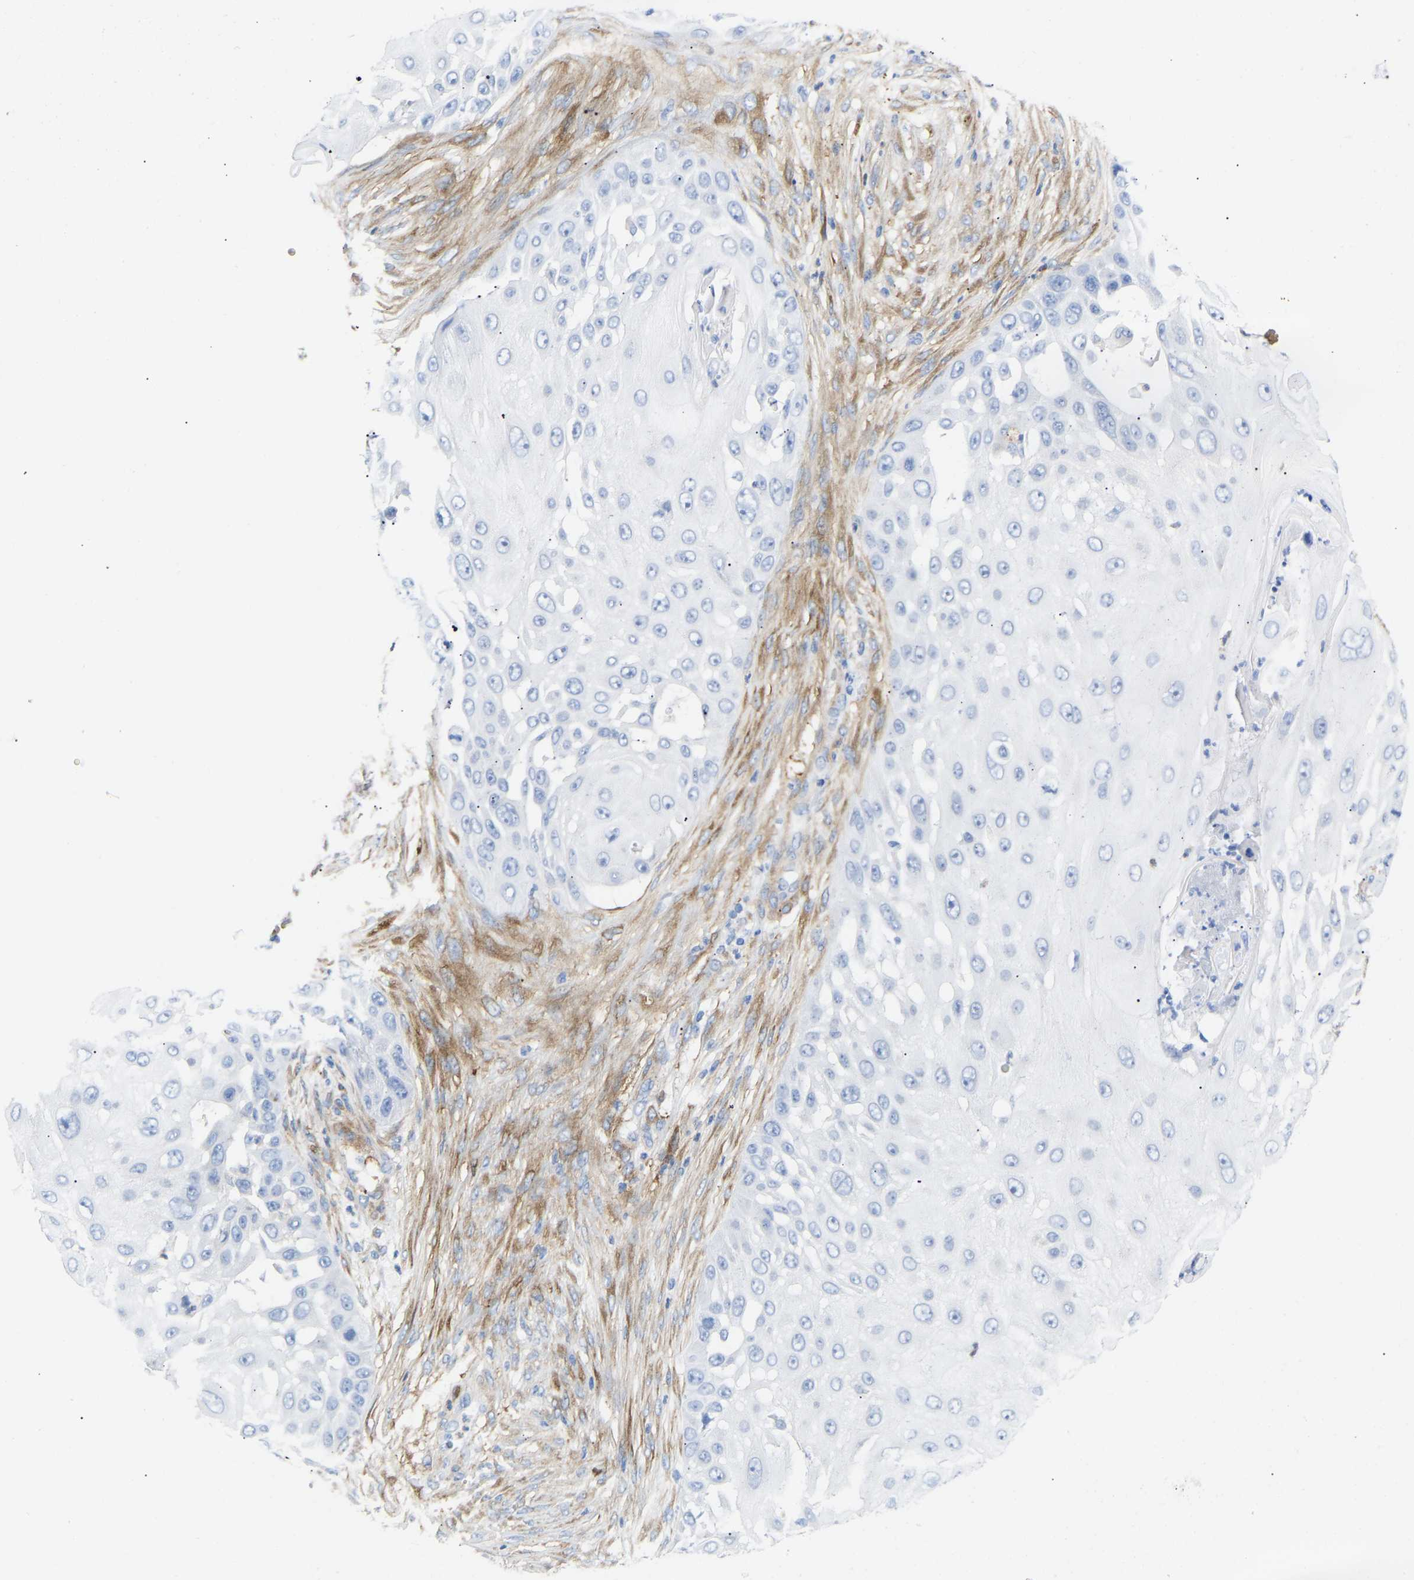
{"staining": {"intensity": "negative", "quantity": "none", "location": "none"}, "tissue": "skin cancer", "cell_type": "Tumor cells", "image_type": "cancer", "snomed": [{"axis": "morphology", "description": "Squamous cell carcinoma, NOS"}, {"axis": "topography", "description": "Skin"}], "caption": "This is an immunohistochemistry (IHC) histopathology image of skin cancer. There is no expression in tumor cells.", "gene": "AMPH", "patient": {"sex": "female", "age": 44}}